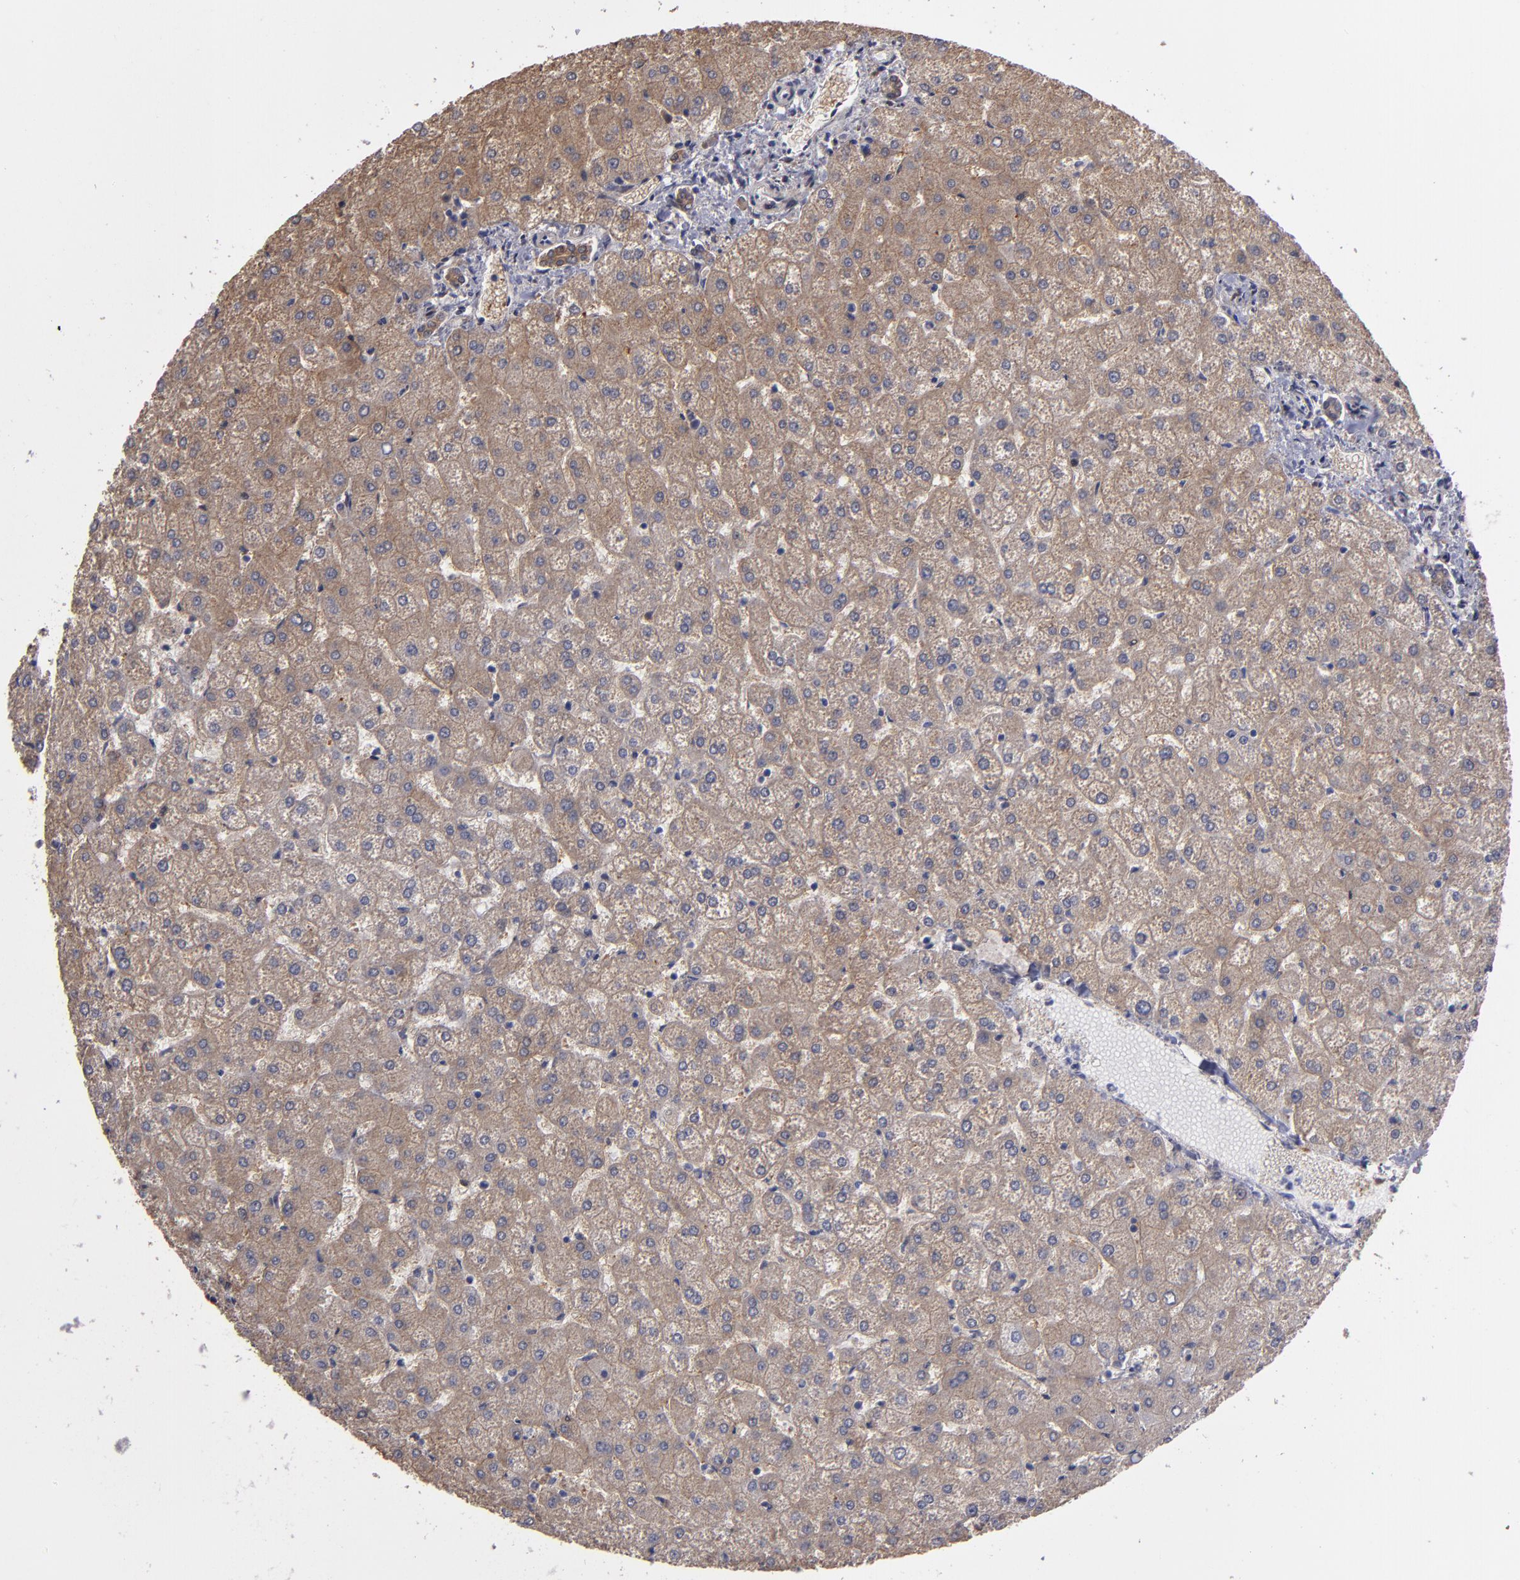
{"staining": {"intensity": "moderate", "quantity": ">75%", "location": "cytoplasmic/membranous"}, "tissue": "liver", "cell_type": "Cholangiocytes", "image_type": "normal", "snomed": [{"axis": "morphology", "description": "Normal tissue, NOS"}, {"axis": "topography", "description": "Liver"}], "caption": "Human liver stained for a protein (brown) shows moderate cytoplasmic/membranous positive staining in about >75% of cholangiocytes.", "gene": "NDRG2", "patient": {"sex": "female", "age": 32}}